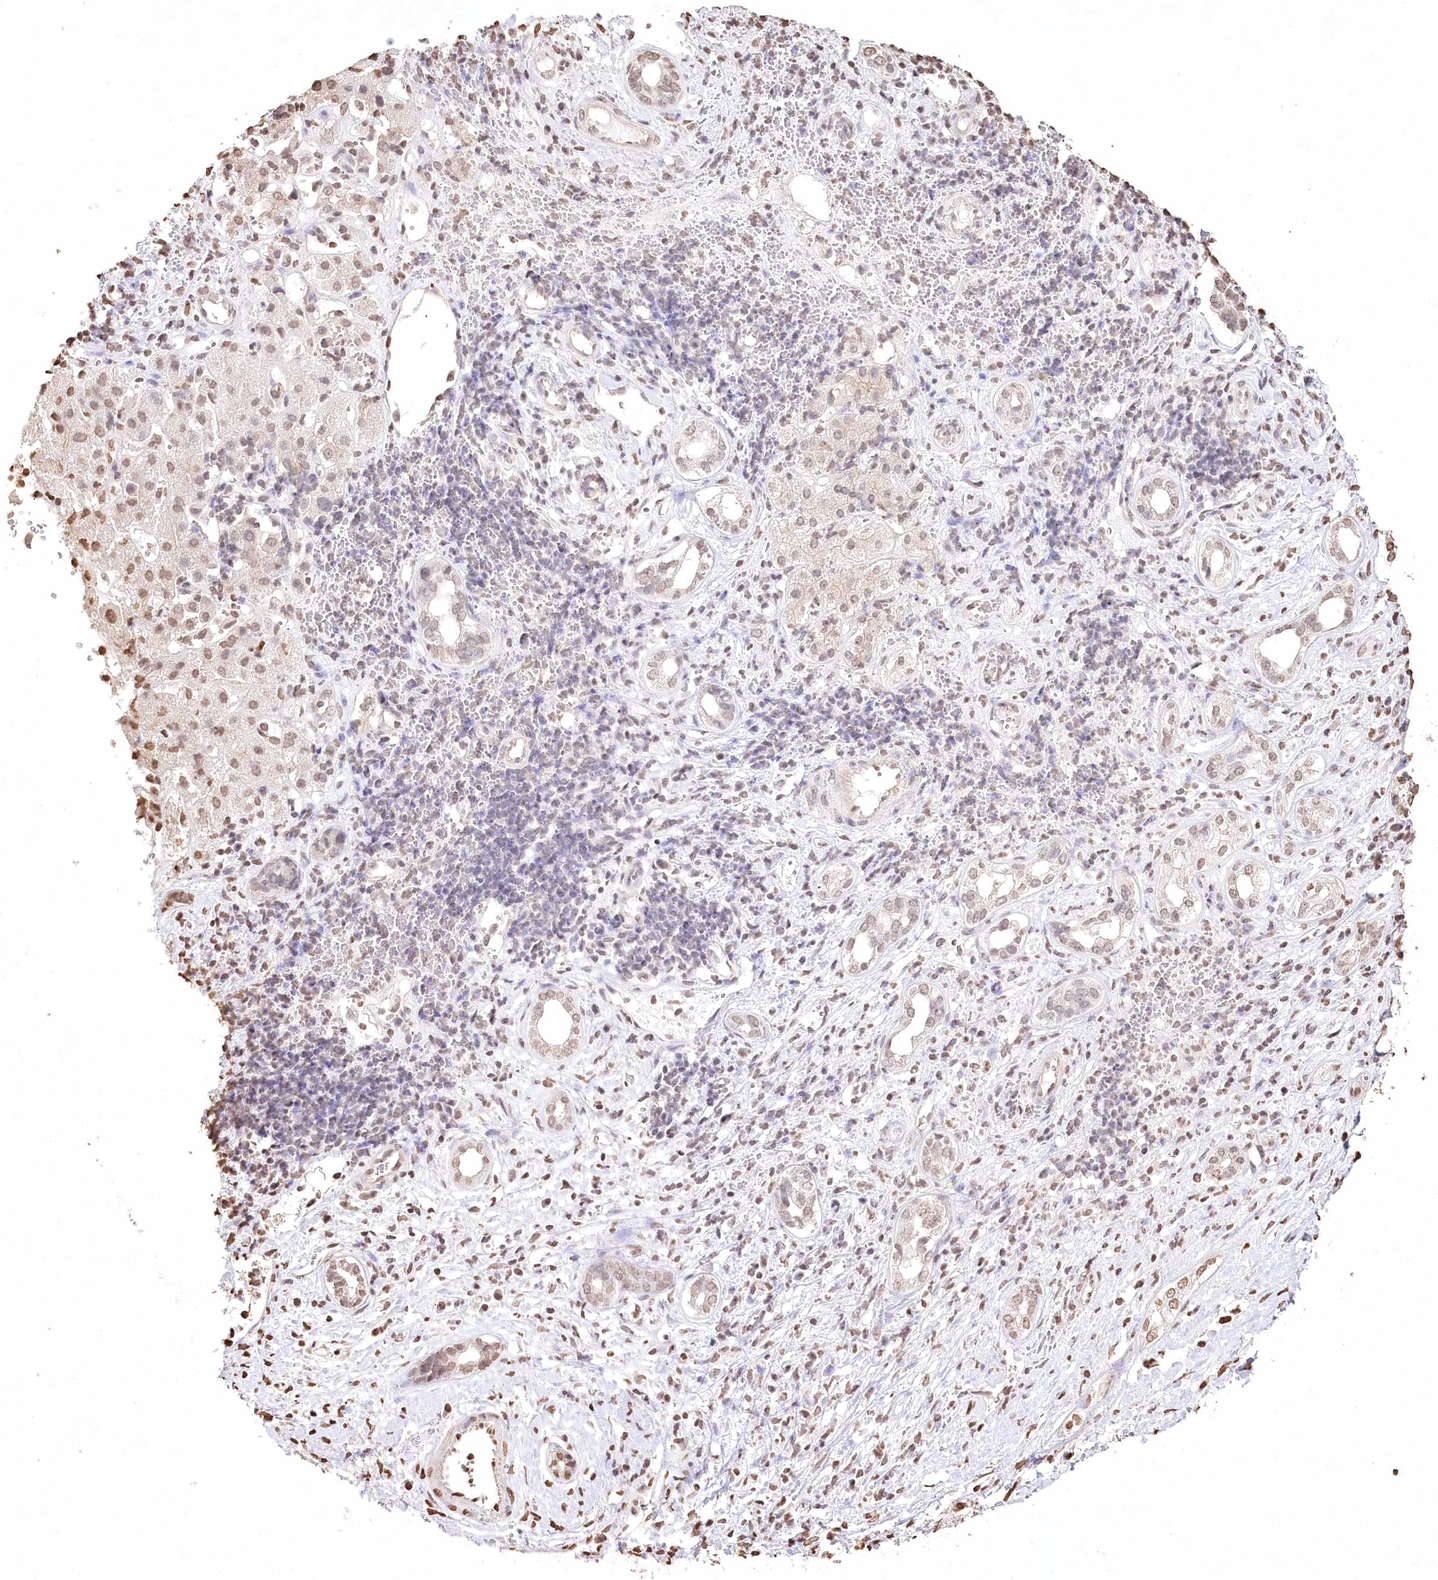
{"staining": {"intensity": "weak", "quantity": "25%-75%", "location": "nuclear"}, "tissue": "liver cancer", "cell_type": "Tumor cells", "image_type": "cancer", "snomed": [{"axis": "morphology", "description": "Cholangiocarcinoma"}, {"axis": "topography", "description": "Liver"}], "caption": "A high-resolution micrograph shows immunohistochemistry staining of liver cancer (cholangiocarcinoma), which shows weak nuclear expression in about 25%-75% of tumor cells.", "gene": "DMXL1", "patient": {"sex": "female", "age": 75}}